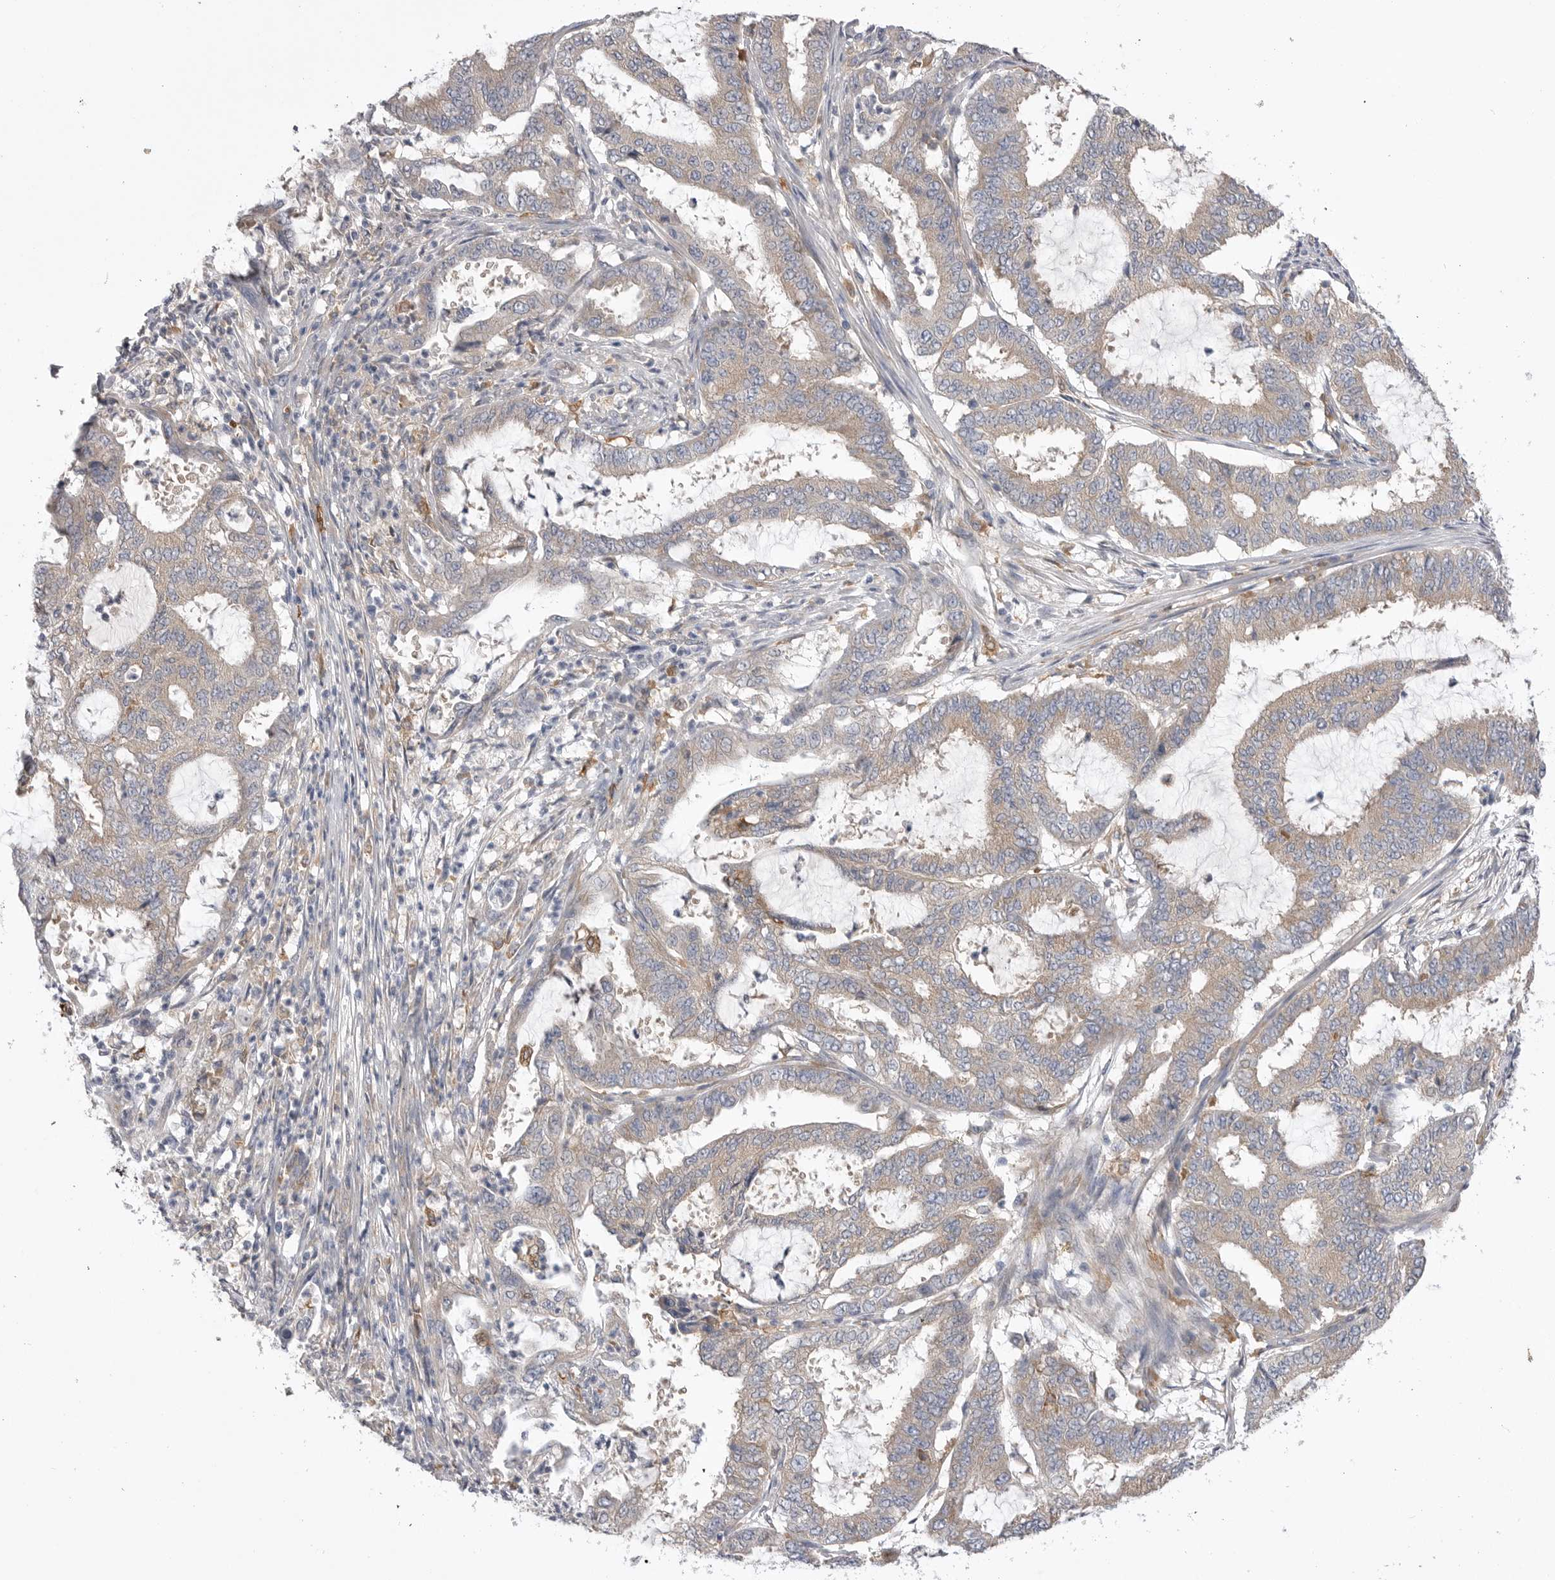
{"staining": {"intensity": "weak", "quantity": "25%-75%", "location": "cytoplasmic/membranous"}, "tissue": "endometrial cancer", "cell_type": "Tumor cells", "image_type": "cancer", "snomed": [{"axis": "morphology", "description": "Adenocarcinoma, NOS"}, {"axis": "topography", "description": "Endometrium"}], "caption": "Adenocarcinoma (endometrial) stained with a protein marker reveals weak staining in tumor cells.", "gene": "VAC14", "patient": {"sex": "female", "age": 51}}